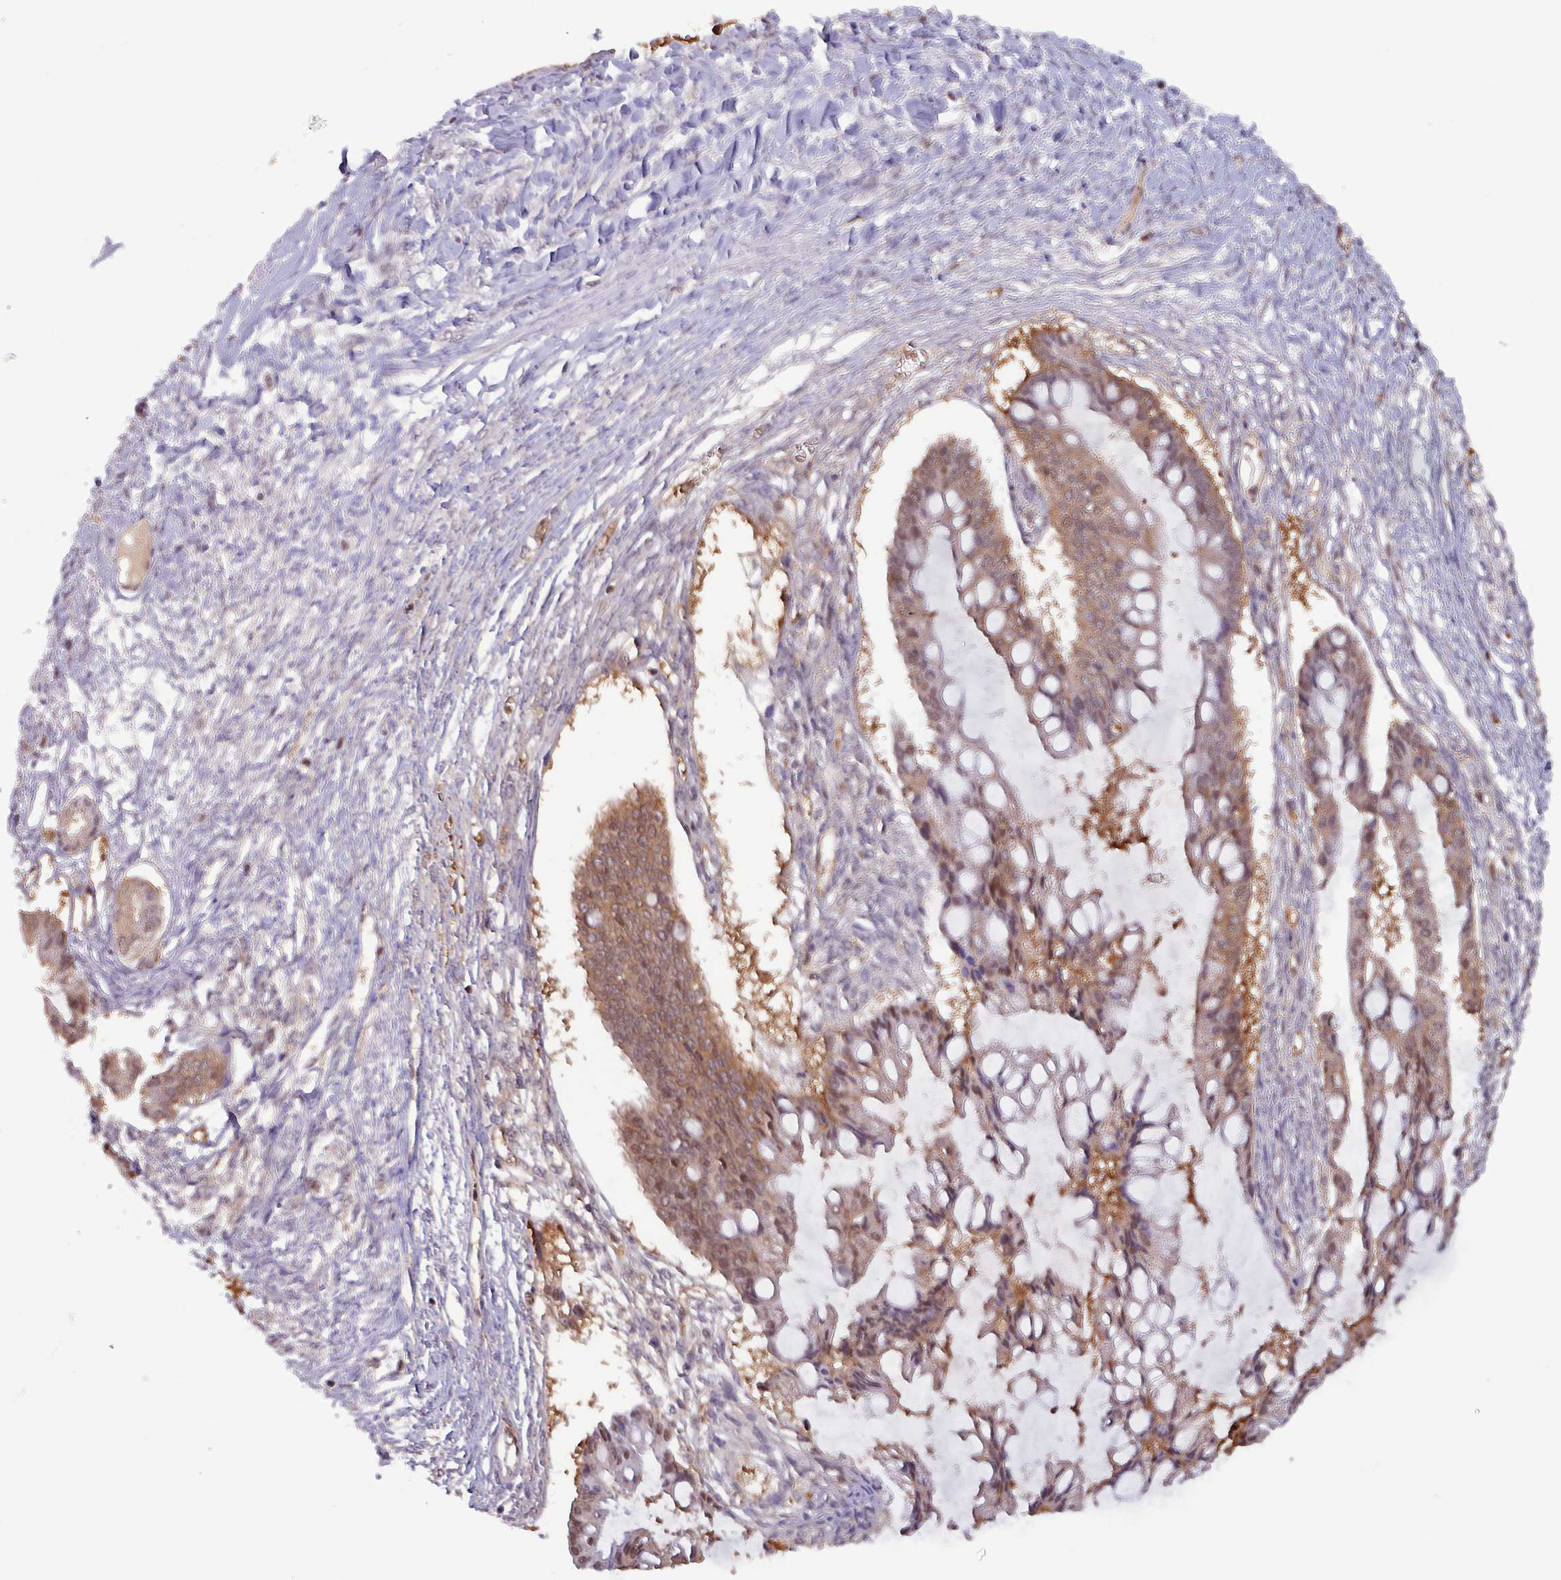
{"staining": {"intensity": "moderate", "quantity": ">75%", "location": "cytoplasmic/membranous,nuclear"}, "tissue": "ovarian cancer", "cell_type": "Tumor cells", "image_type": "cancer", "snomed": [{"axis": "morphology", "description": "Cystadenocarcinoma, mucinous, NOS"}, {"axis": "topography", "description": "Ovary"}], "caption": "Human ovarian cancer stained for a protein (brown) demonstrates moderate cytoplasmic/membranous and nuclear positive positivity in about >75% of tumor cells.", "gene": "PSMB8", "patient": {"sex": "female", "age": 73}}